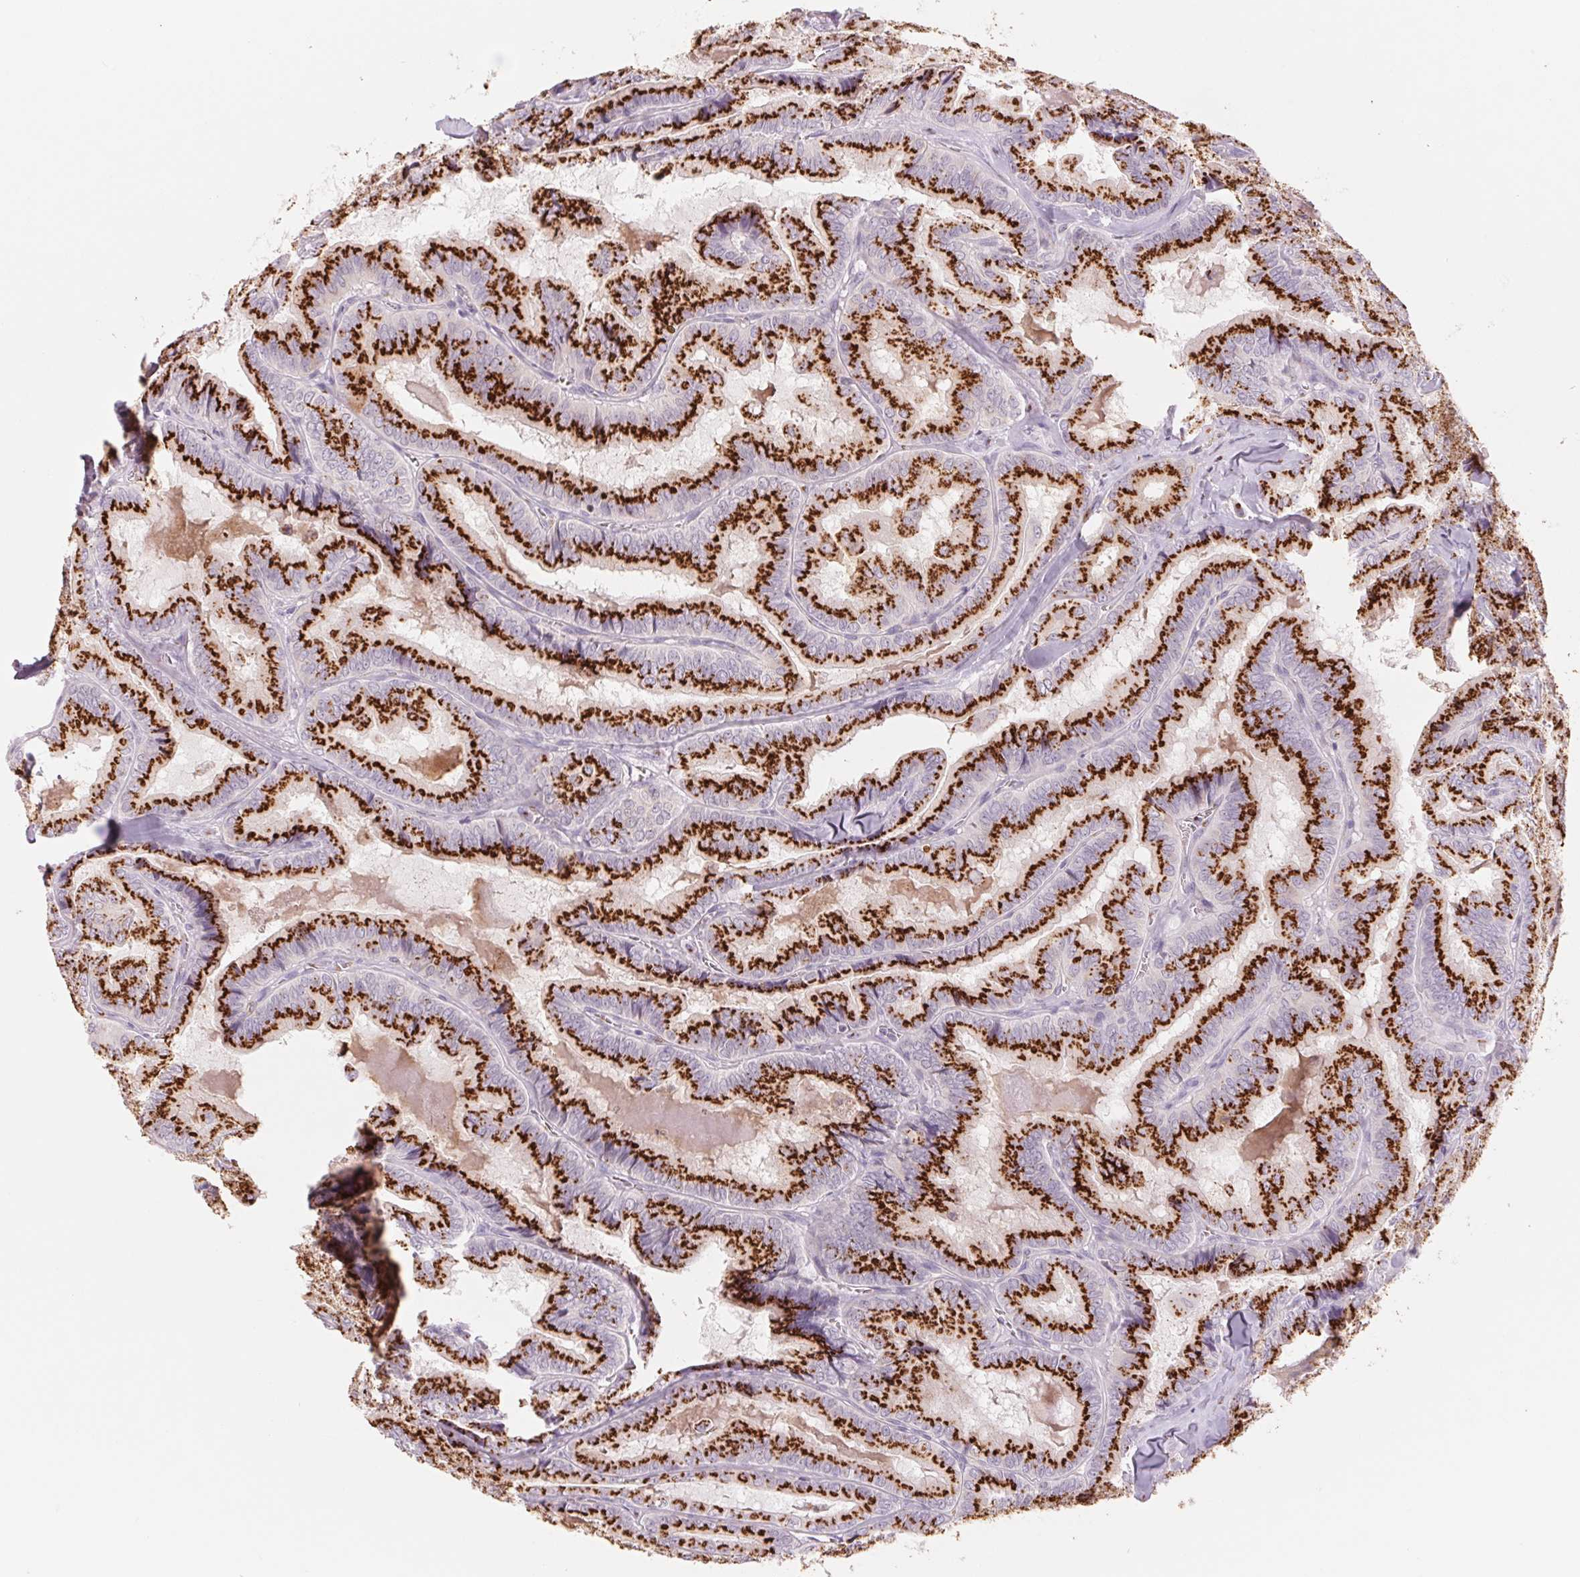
{"staining": {"intensity": "strong", "quantity": ">75%", "location": "cytoplasmic/membranous"}, "tissue": "thyroid cancer", "cell_type": "Tumor cells", "image_type": "cancer", "snomed": [{"axis": "morphology", "description": "Papillary adenocarcinoma, NOS"}, {"axis": "topography", "description": "Thyroid gland"}], "caption": "Immunohistochemical staining of human papillary adenocarcinoma (thyroid) exhibits strong cytoplasmic/membranous protein expression in approximately >75% of tumor cells.", "gene": "GALNT7", "patient": {"sex": "female", "age": 75}}